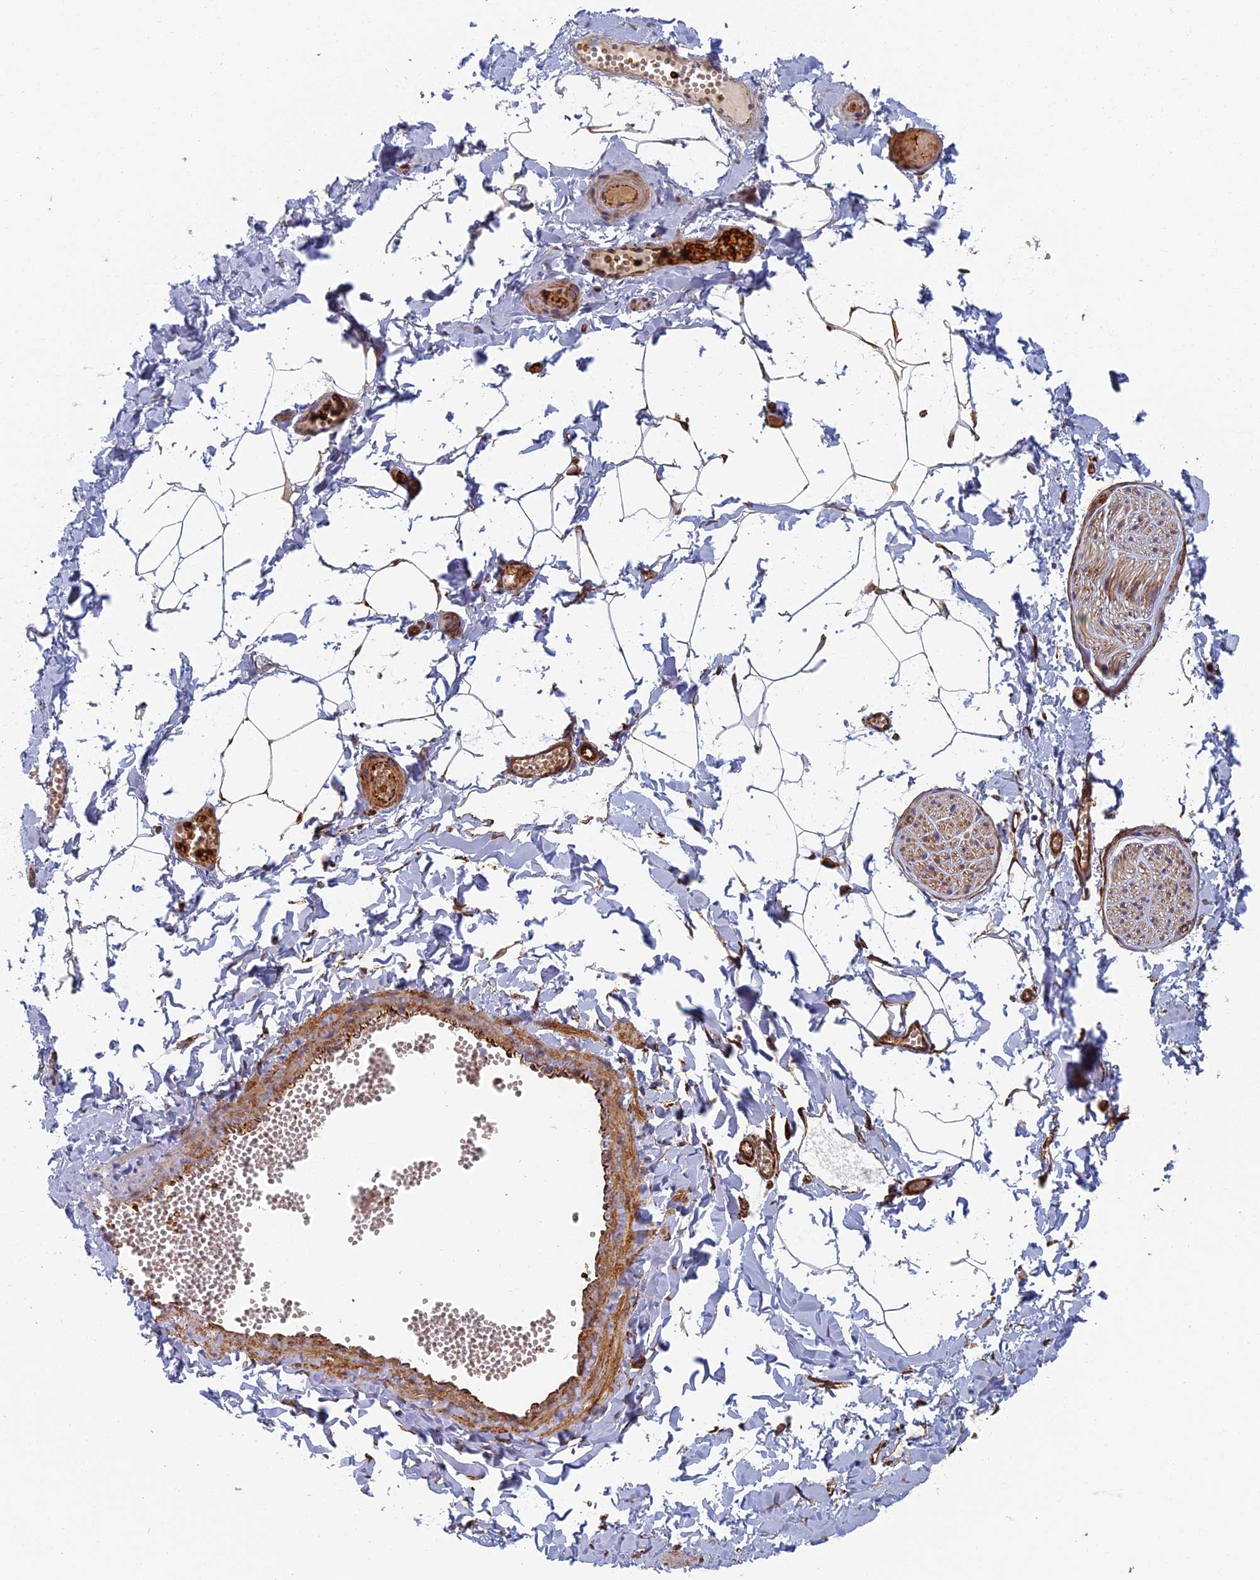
{"staining": {"intensity": "moderate", "quantity": "25%-75%", "location": "cytoplasmic/membranous"}, "tissue": "adipose tissue", "cell_type": "Adipocytes", "image_type": "normal", "snomed": [{"axis": "morphology", "description": "Normal tissue, NOS"}, {"axis": "topography", "description": "Gallbladder"}, {"axis": "topography", "description": "Peripheral nerve tissue"}], "caption": "This is a micrograph of immunohistochemistry staining of normal adipose tissue, which shows moderate staining in the cytoplasmic/membranous of adipocytes.", "gene": "ABCB10", "patient": {"sex": "male", "age": 38}}